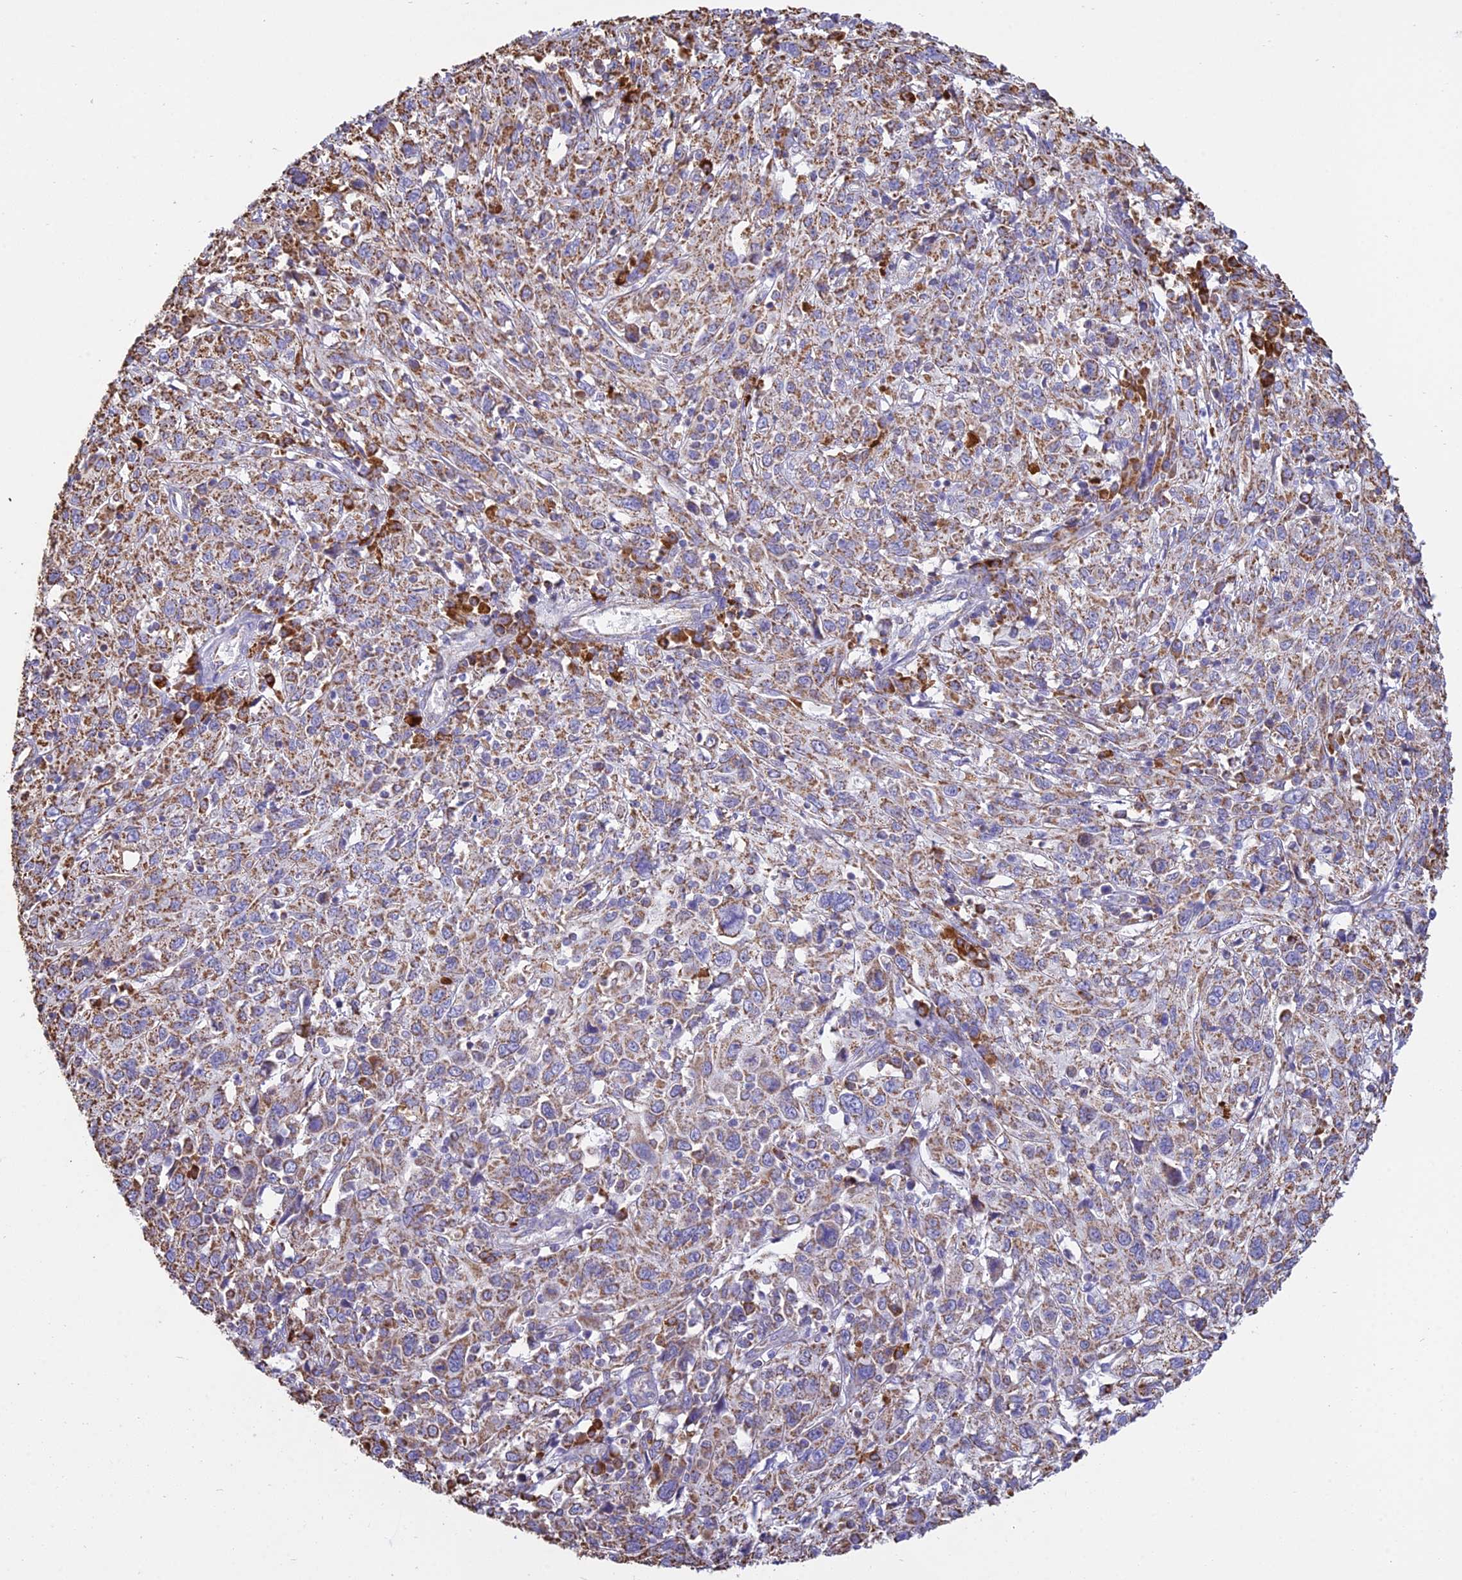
{"staining": {"intensity": "moderate", "quantity": ">75%", "location": "cytoplasmic/membranous"}, "tissue": "cervical cancer", "cell_type": "Tumor cells", "image_type": "cancer", "snomed": [{"axis": "morphology", "description": "Squamous cell carcinoma, NOS"}, {"axis": "topography", "description": "Cervix"}], "caption": "Brown immunohistochemical staining in human cervical cancer (squamous cell carcinoma) exhibits moderate cytoplasmic/membranous expression in about >75% of tumor cells. (DAB (3,3'-diaminobenzidine) IHC, brown staining for protein, blue staining for nuclei).", "gene": "OR2W3", "patient": {"sex": "female", "age": 46}}